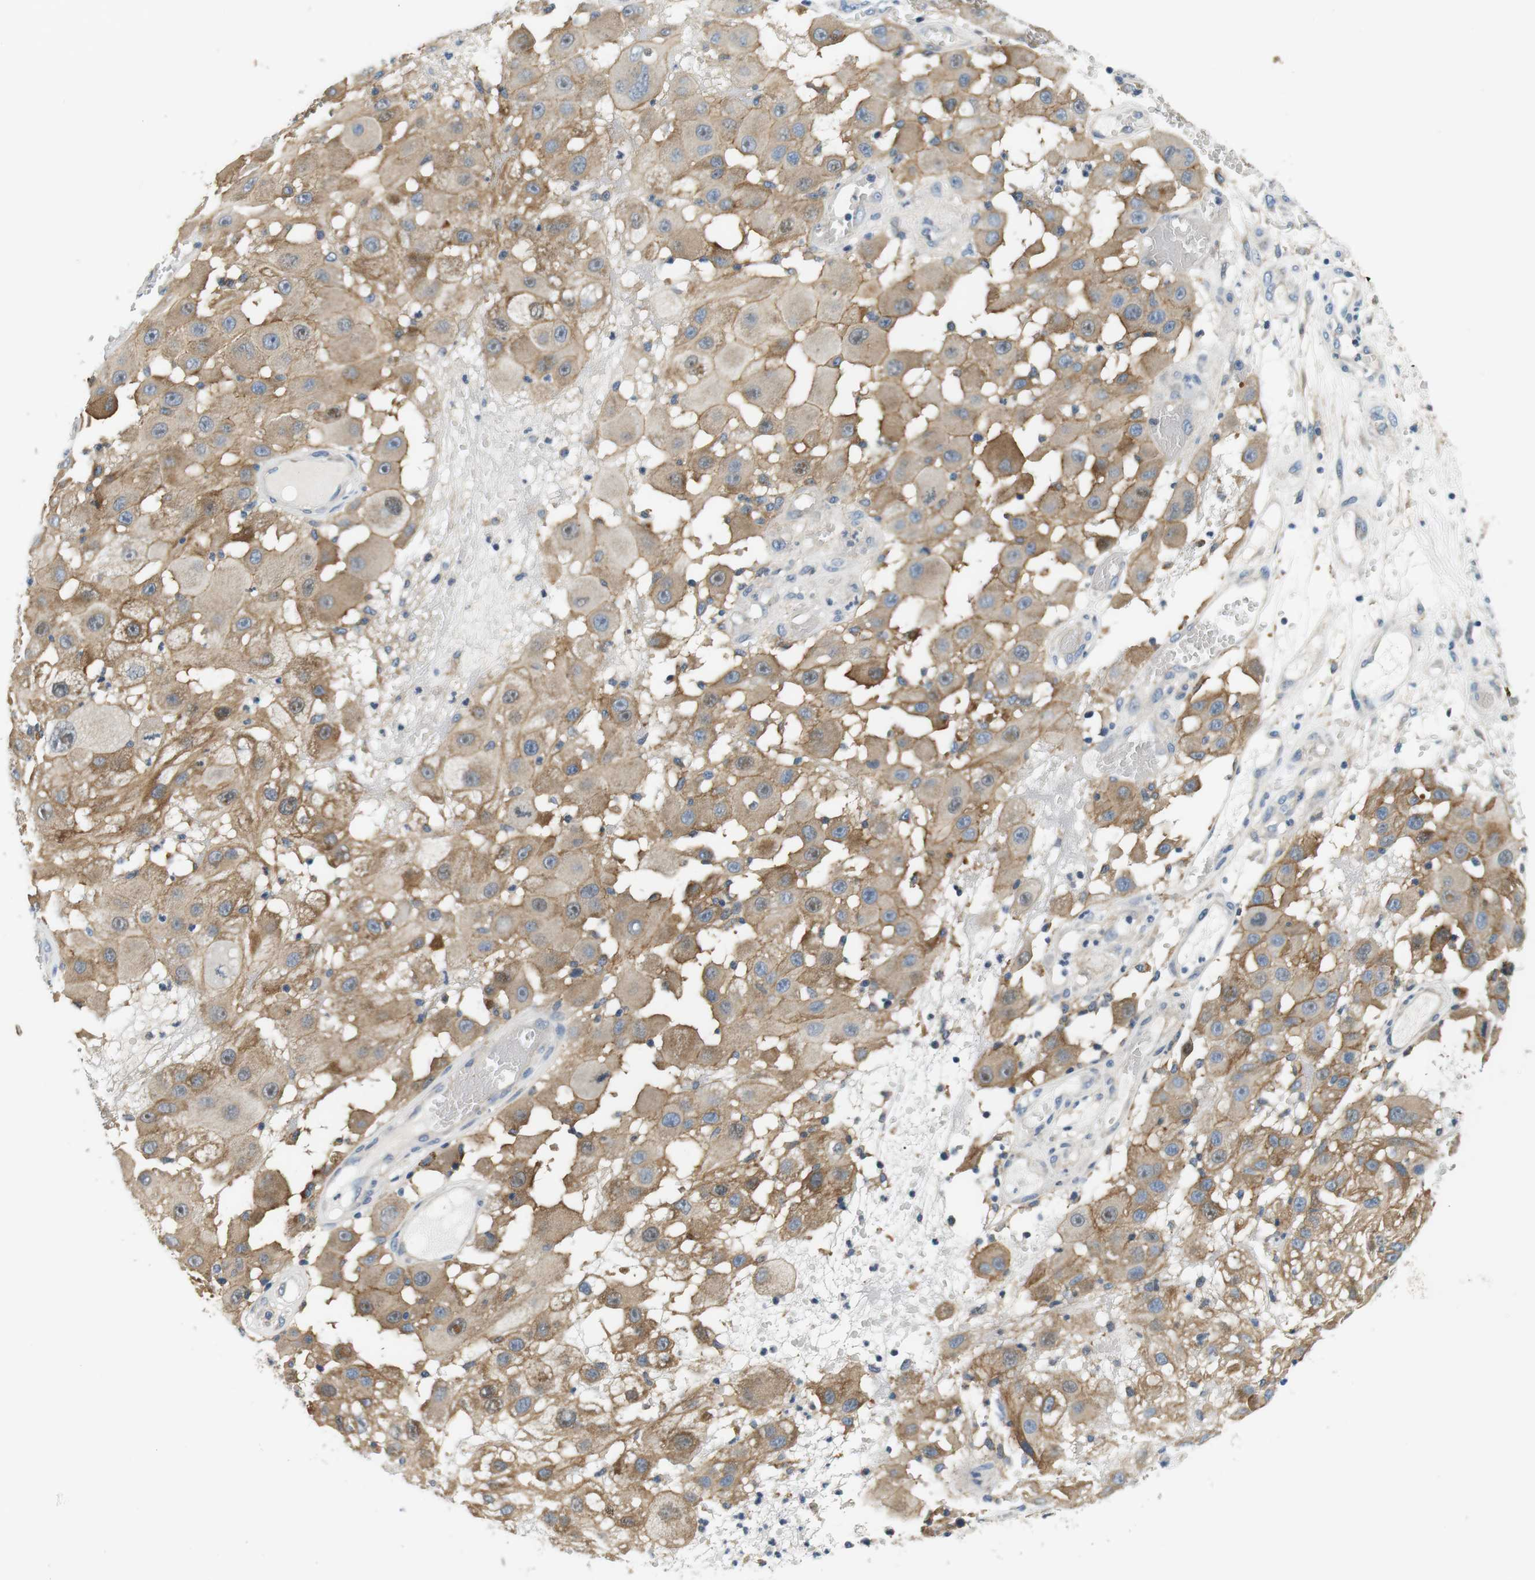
{"staining": {"intensity": "moderate", "quantity": "<25%", "location": "cytoplasmic/membranous"}, "tissue": "melanoma", "cell_type": "Tumor cells", "image_type": "cancer", "snomed": [{"axis": "morphology", "description": "Malignant melanoma, NOS"}, {"axis": "topography", "description": "Skin"}], "caption": "Protein staining of malignant melanoma tissue demonstrates moderate cytoplasmic/membranous staining in about <25% of tumor cells.", "gene": "SLC30A1", "patient": {"sex": "female", "age": 81}}